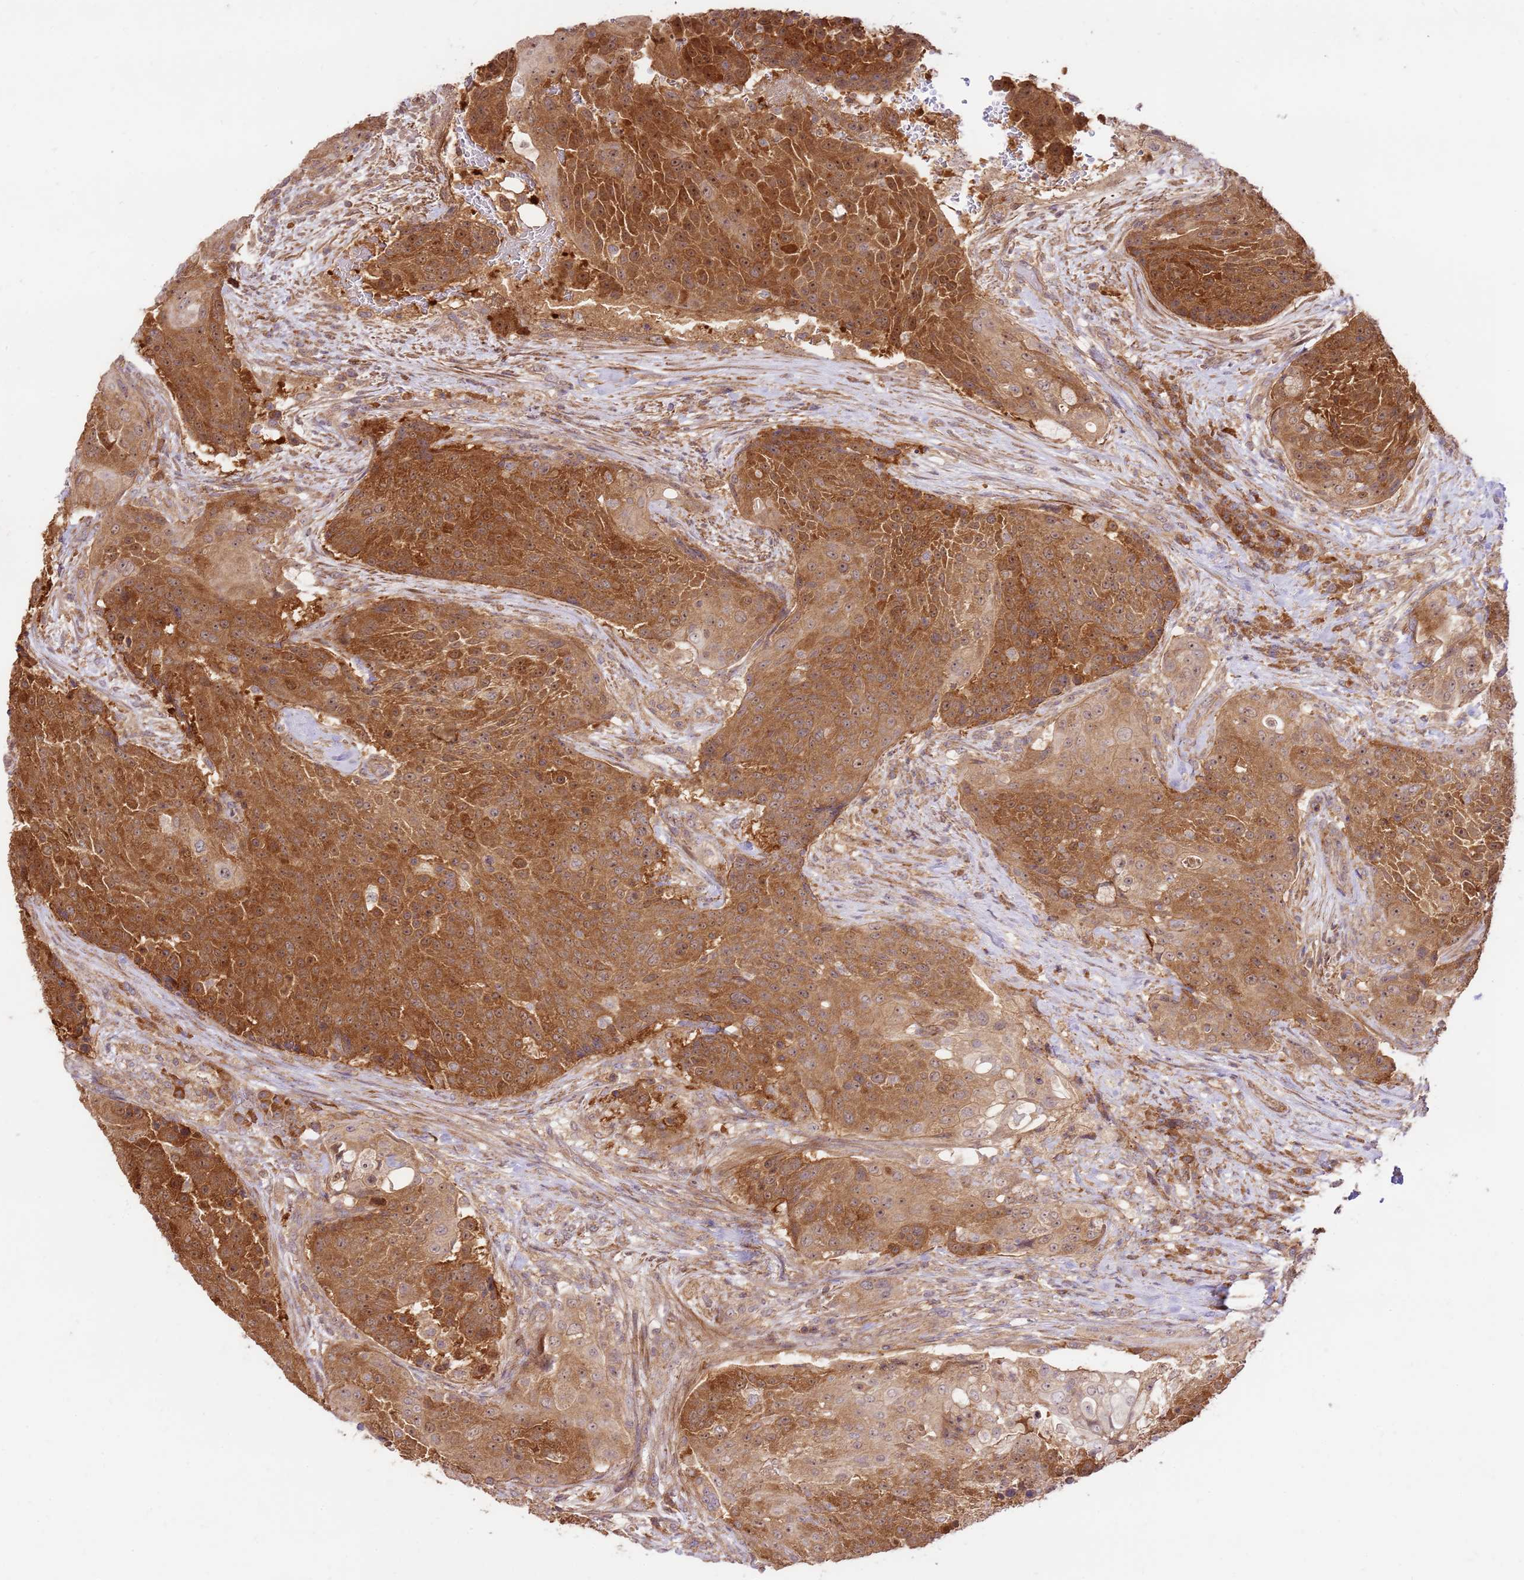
{"staining": {"intensity": "strong", "quantity": ">75%", "location": "cytoplasmic/membranous"}, "tissue": "urothelial cancer", "cell_type": "Tumor cells", "image_type": "cancer", "snomed": [{"axis": "morphology", "description": "Urothelial carcinoma, High grade"}, {"axis": "topography", "description": "Urinary bladder"}], "caption": "A histopathology image showing strong cytoplasmic/membranous positivity in approximately >75% of tumor cells in high-grade urothelial carcinoma, as visualized by brown immunohistochemical staining.", "gene": "GAREM1", "patient": {"sex": "female", "age": 63}}